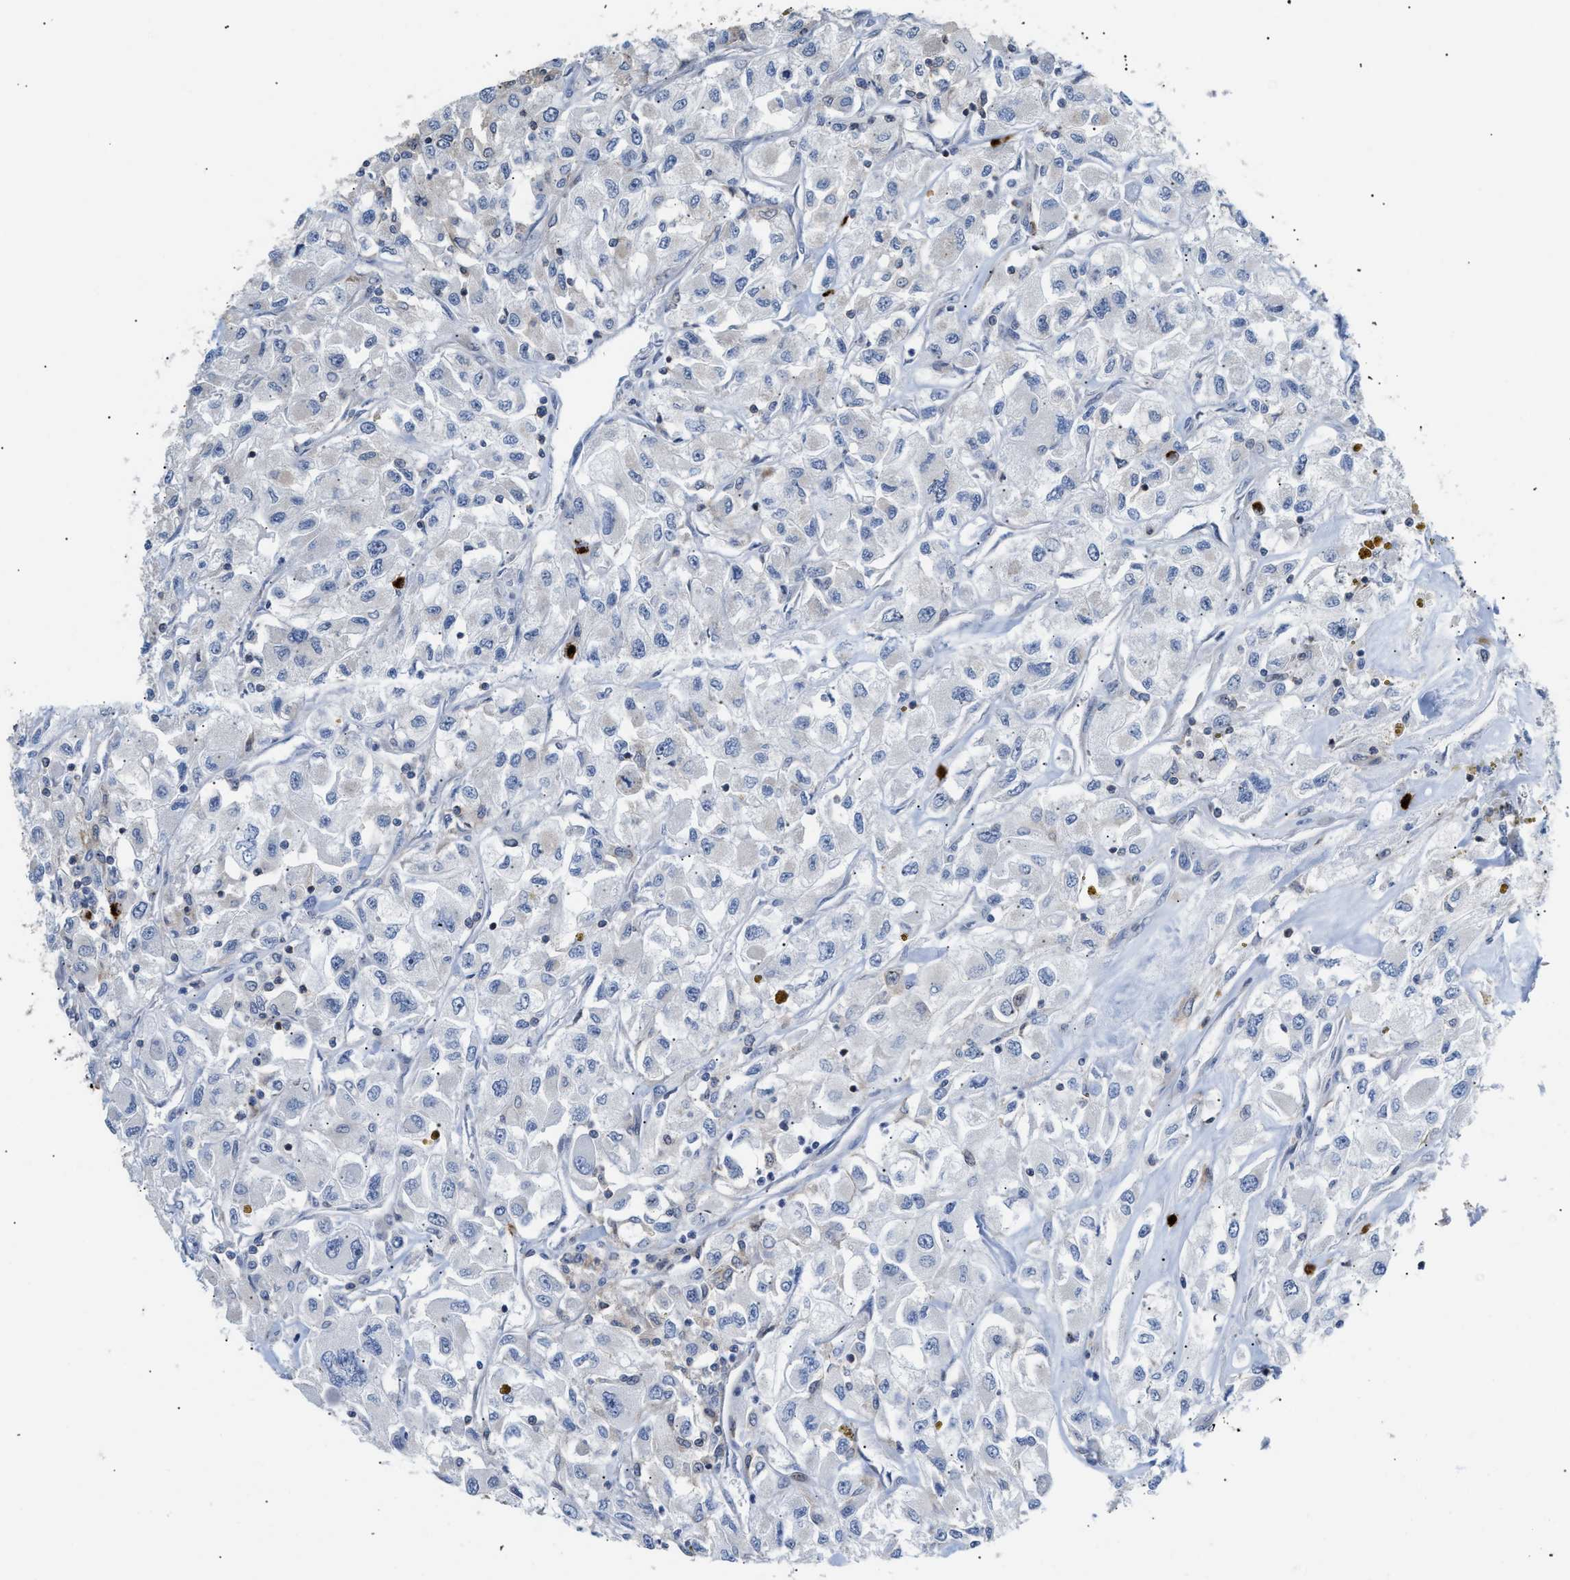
{"staining": {"intensity": "negative", "quantity": "none", "location": "none"}, "tissue": "renal cancer", "cell_type": "Tumor cells", "image_type": "cancer", "snomed": [{"axis": "morphology", "description": "Adenocarcinoma, NOS"}, {"axis": "topography", "description": "Kidney"}], "caption": "DAB immunohistochemical staining of renal adenocarcinoma reveals no significant positivity in tumor cells.", "gene": "ATP9A", "patient": {"sex": "female", "age": 52}}